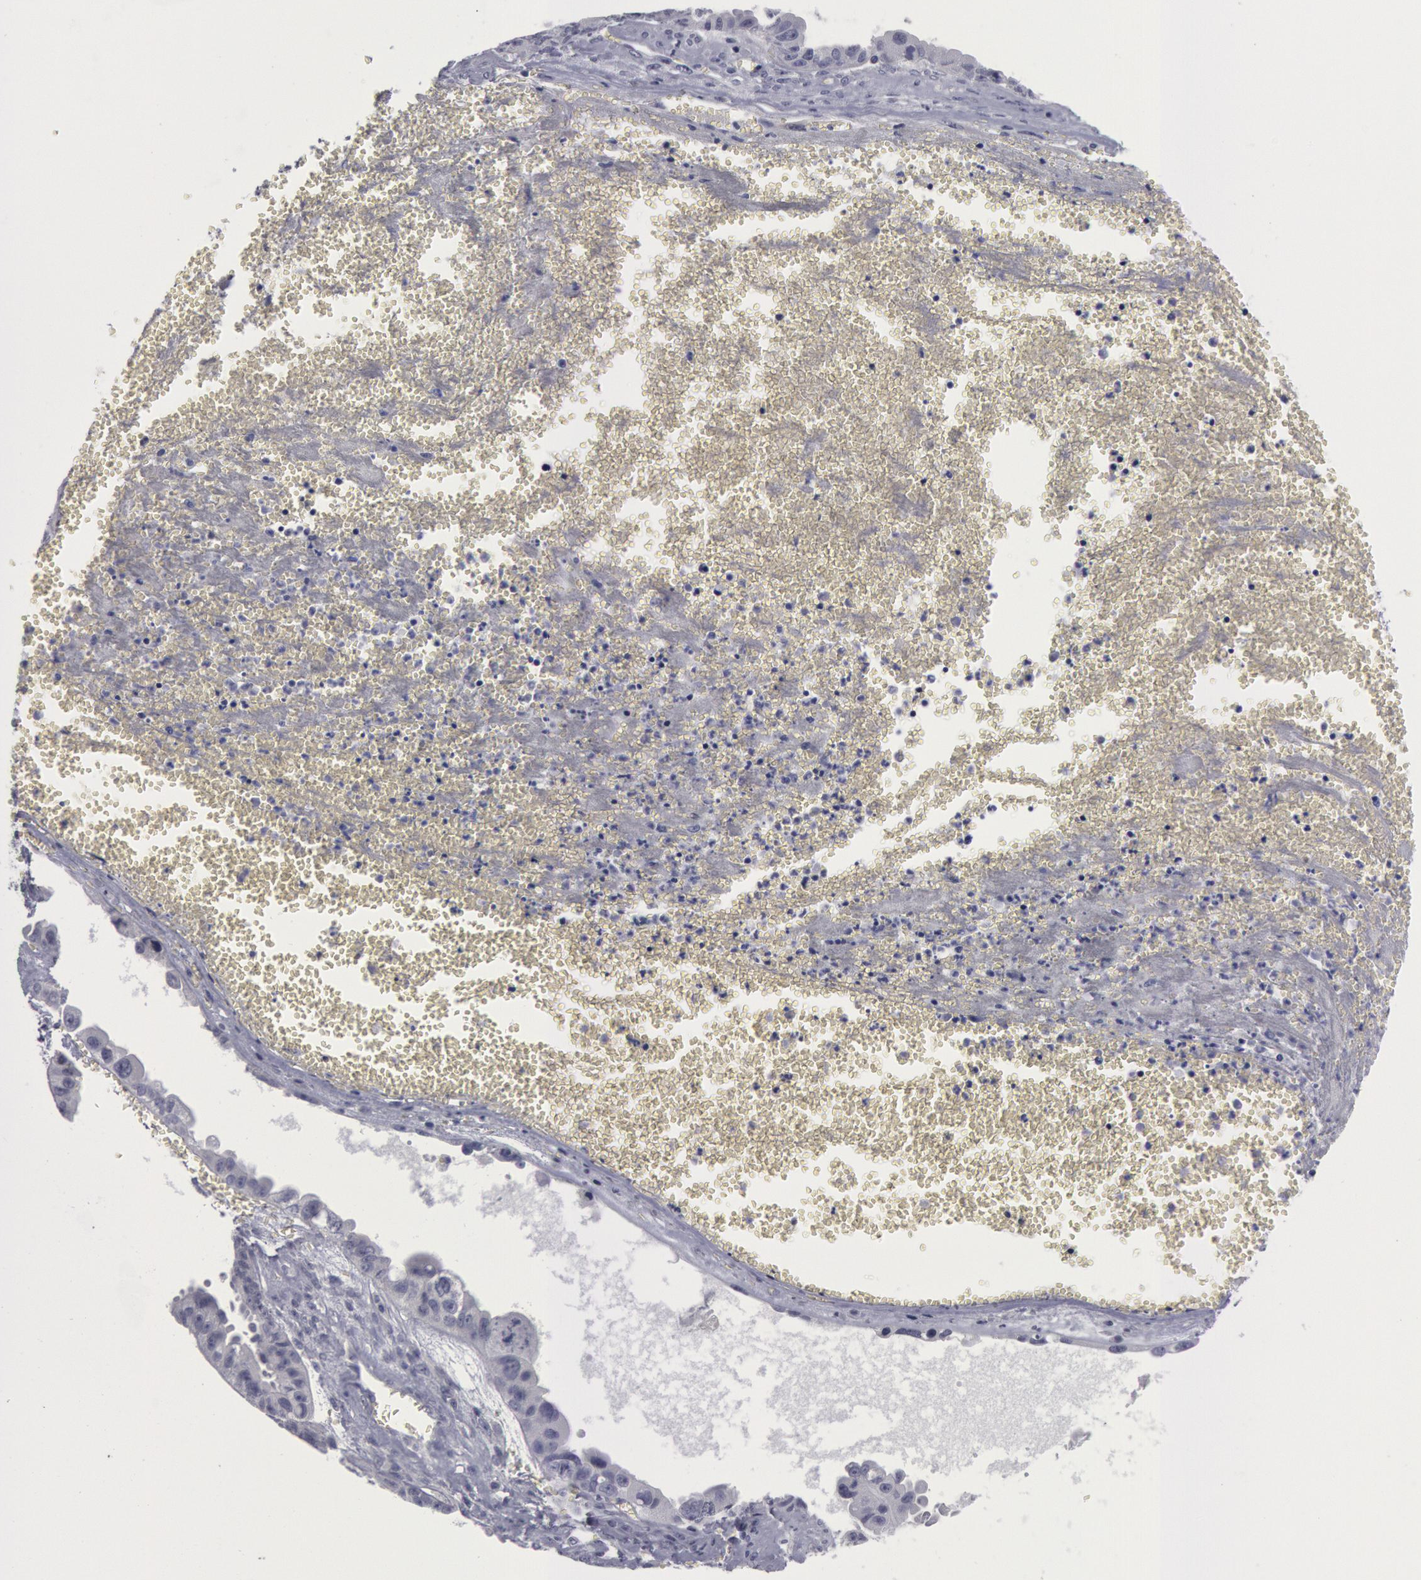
{"staining": {"intensity": "negative", "quantity": "none", "location": "none"}, "tissue": "ovarian cancer", "cell_type": "Tumor cells", "image_type": "cancer", "snomed": [{"axis": "morphology", "description": "Carcinoma, endometroid"}, {"axis": "topography", "description": "Ovary"}], "caption": "The immunohistochemistry (IHC) micrograph has no significant positivity in tumor cells of endometroid carcinoma (ovarian) tissue.", "gene": "FHL1", "patient": {"sex": "female", "age": 85}}